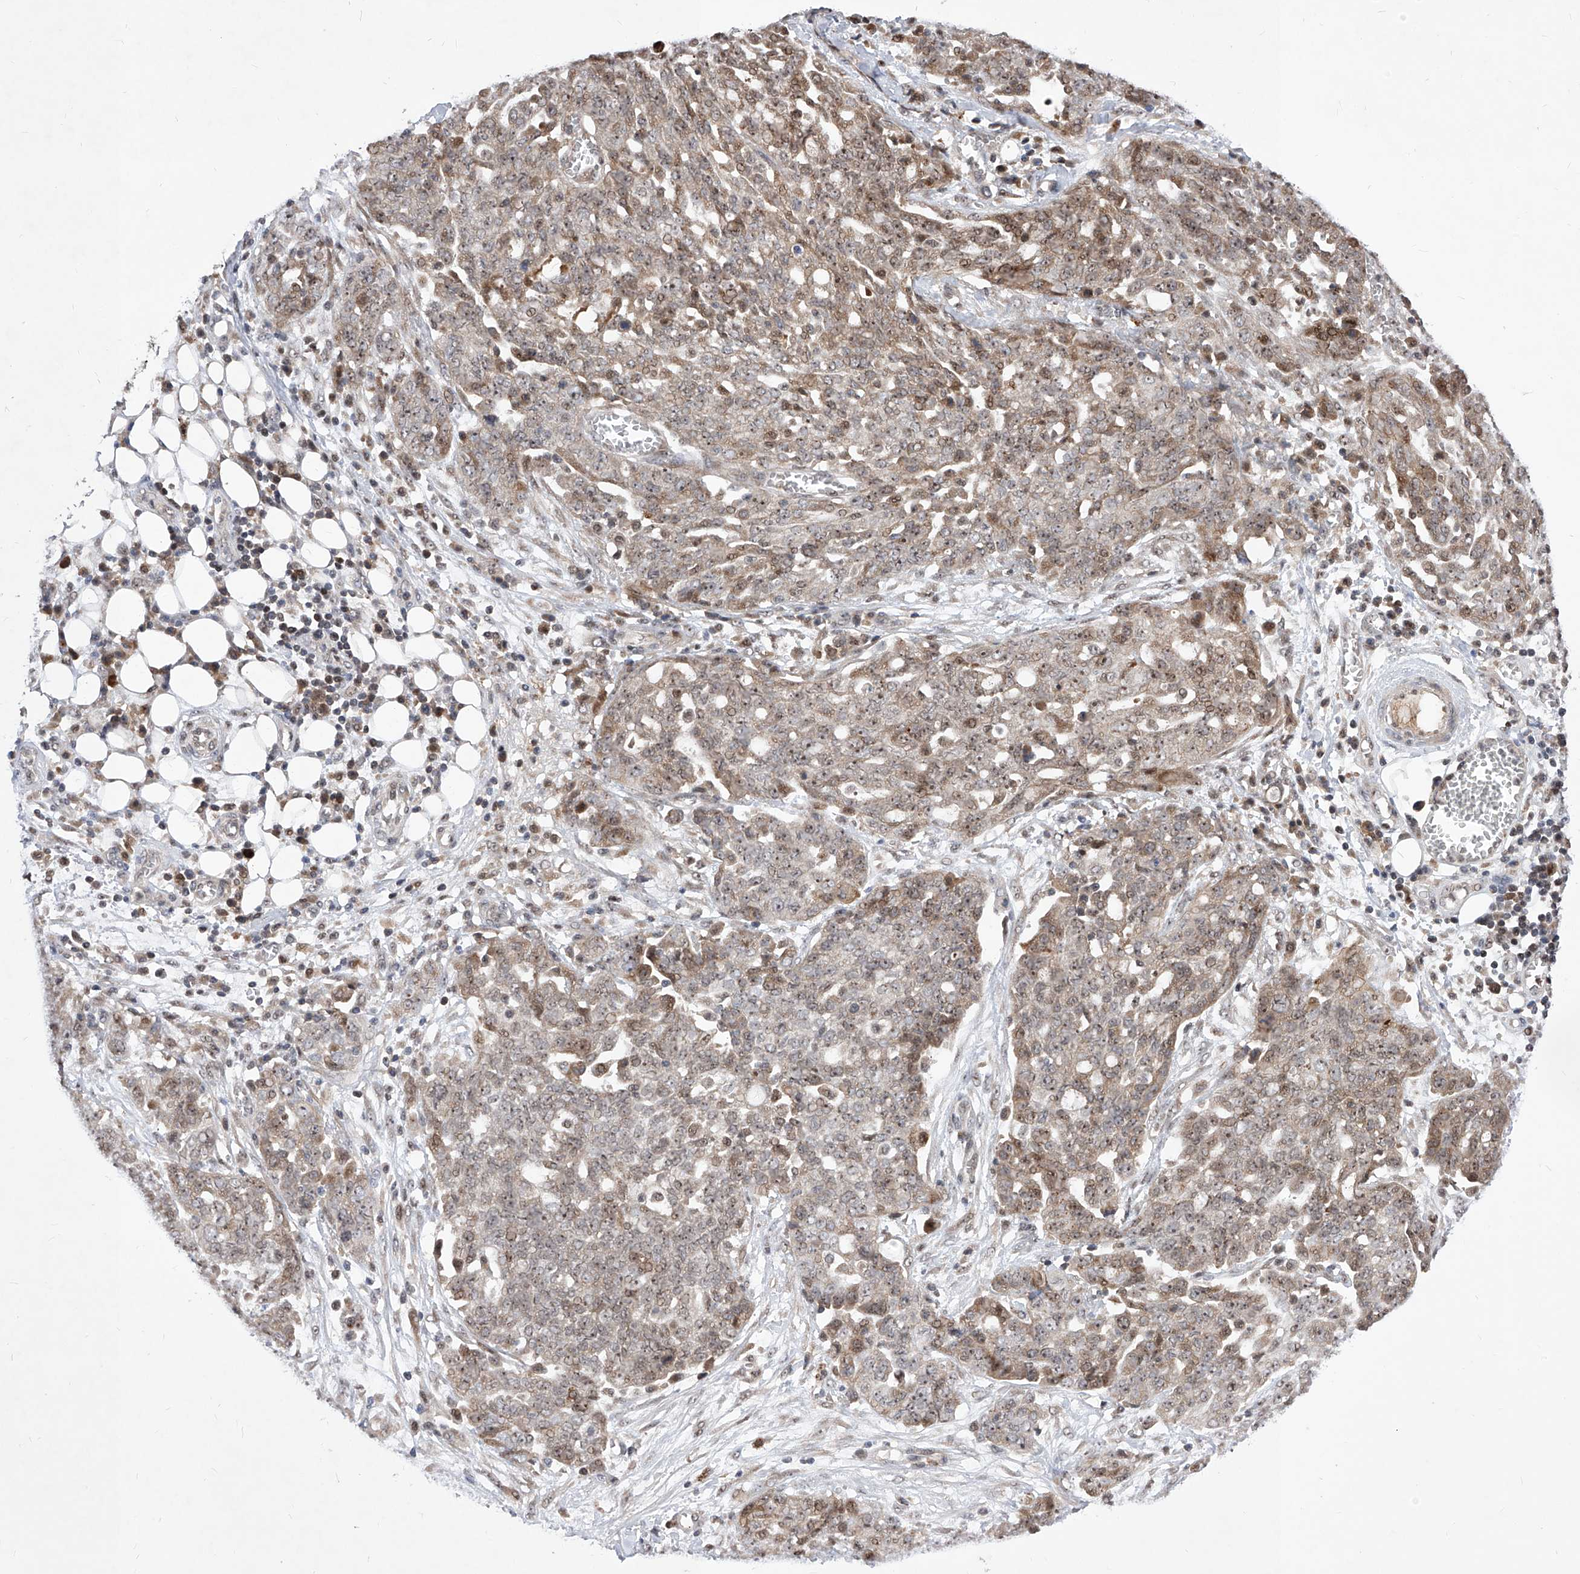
{"staining": {"intensity": "moderate", "quantity": ">75%", "location": "cytoplasmic/membranous,nuclear"}, "tissue": "ovarian cancer", "cell_type": "Tumor cells", "image_type": "cancer", "snomed": [{"axis": "morphology", "description": "Cystadenocarcinoma, serous, NOS"}, {"axis": "topography", "description": "Soft tissue"}, {"axis": "topography", "description": "Ovary"}], "caption": "The histopathology image shows a brown stain indicating the presence of a protein in the cytoplasmic/membranous and nuclear of tumor cells in ovarian cancer.", "gene": "LGR4", "patient": {"sex": "female", "age": 57}}